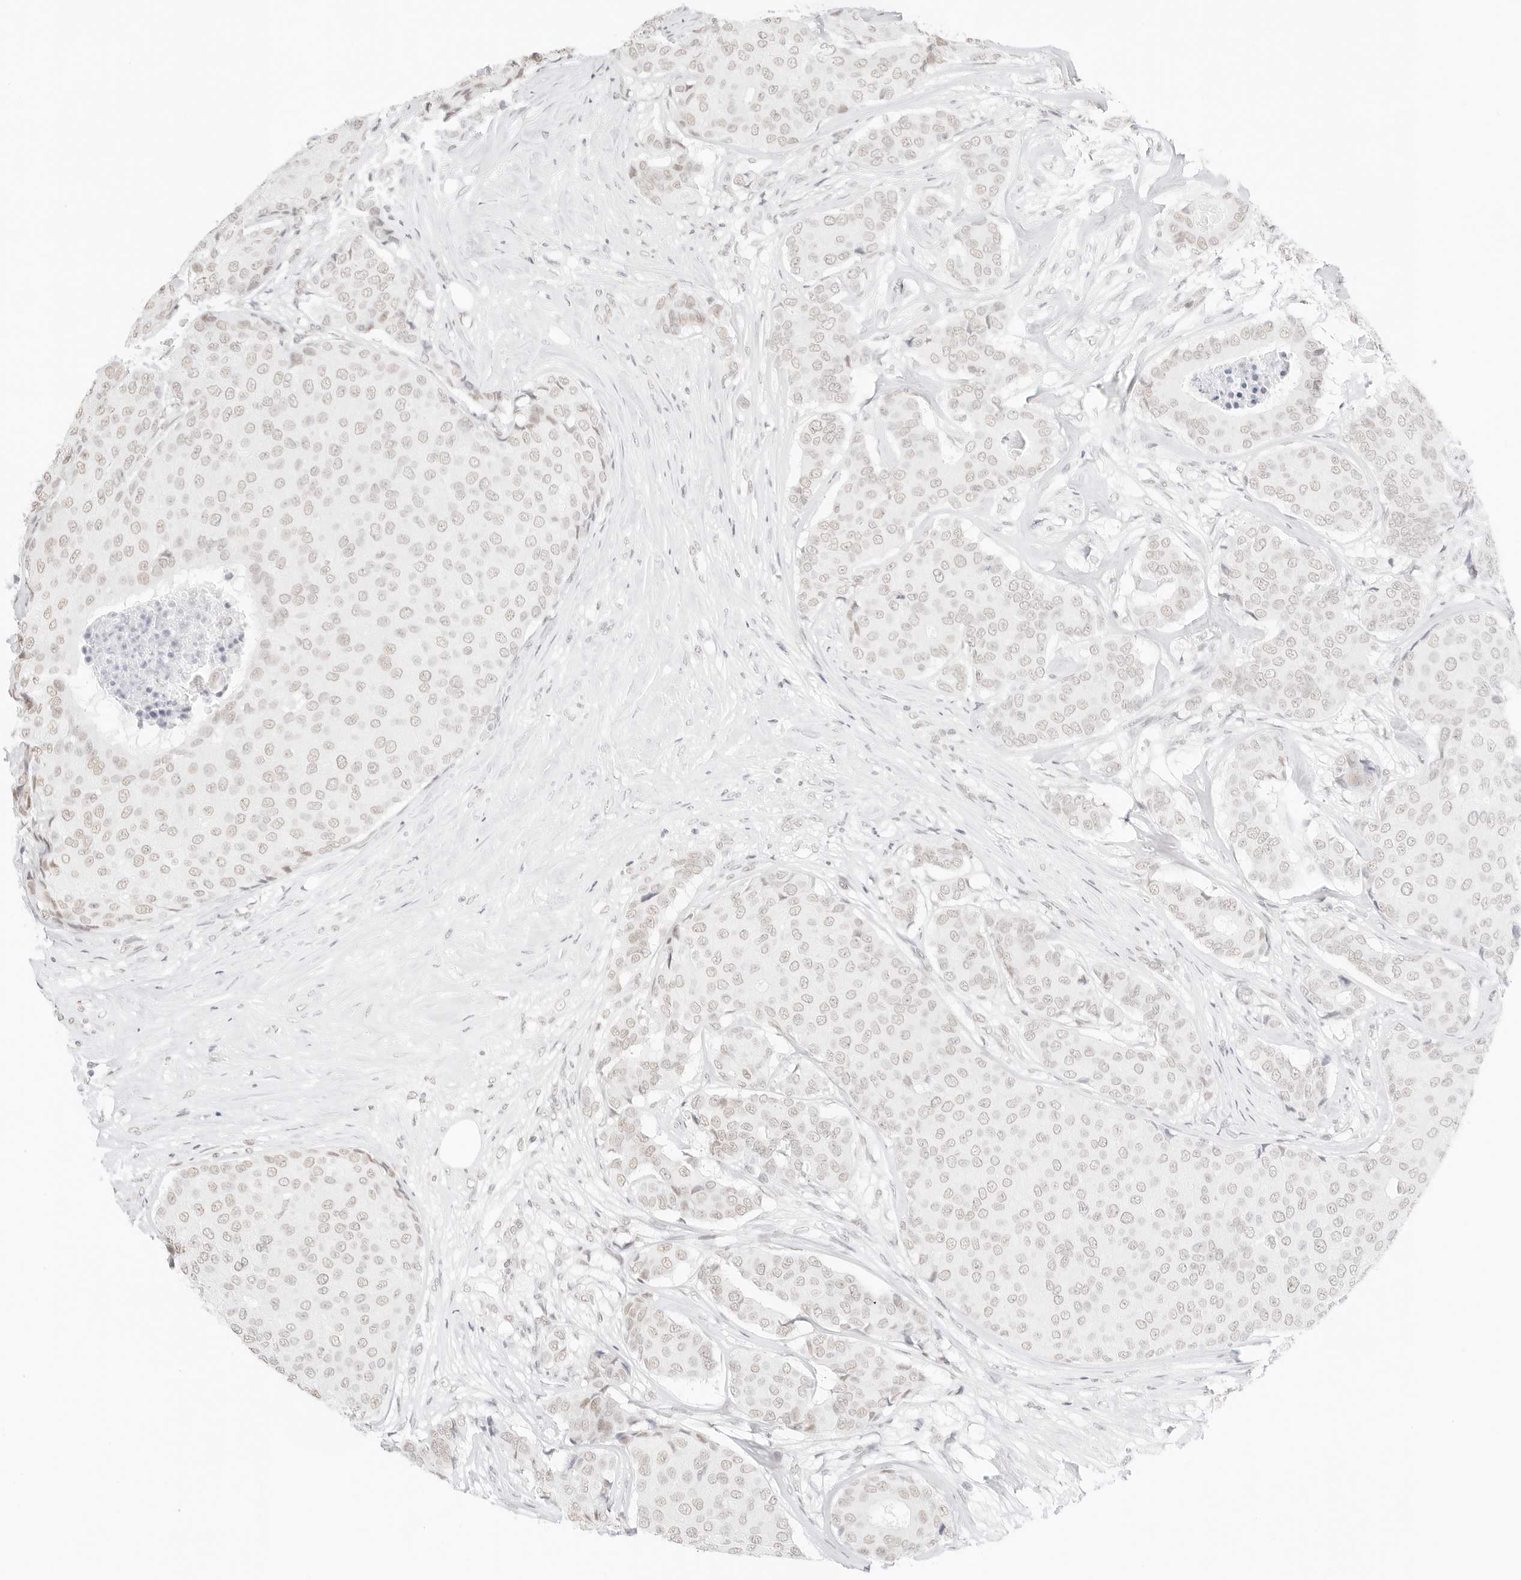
{"staining": {"intensity": "weak", "quantity": ">75%", "location": "nuclear"}, "tissue": "breast cancer", "cell_type": "Tumor cells", "image_type": "cancer", "snomed": [{"axis": "morphology", "description": "Duct carcinoma"}, {"axis": "topography", "description": "Breast"}], "caption": "An IHC image of tumor tissue is shown. Protein staining in brown highlights weak nuclear positivity in breast cancer within tumor cells.", "gene": "FBLN5", "patient": {"sex": "female", "age": 75}}